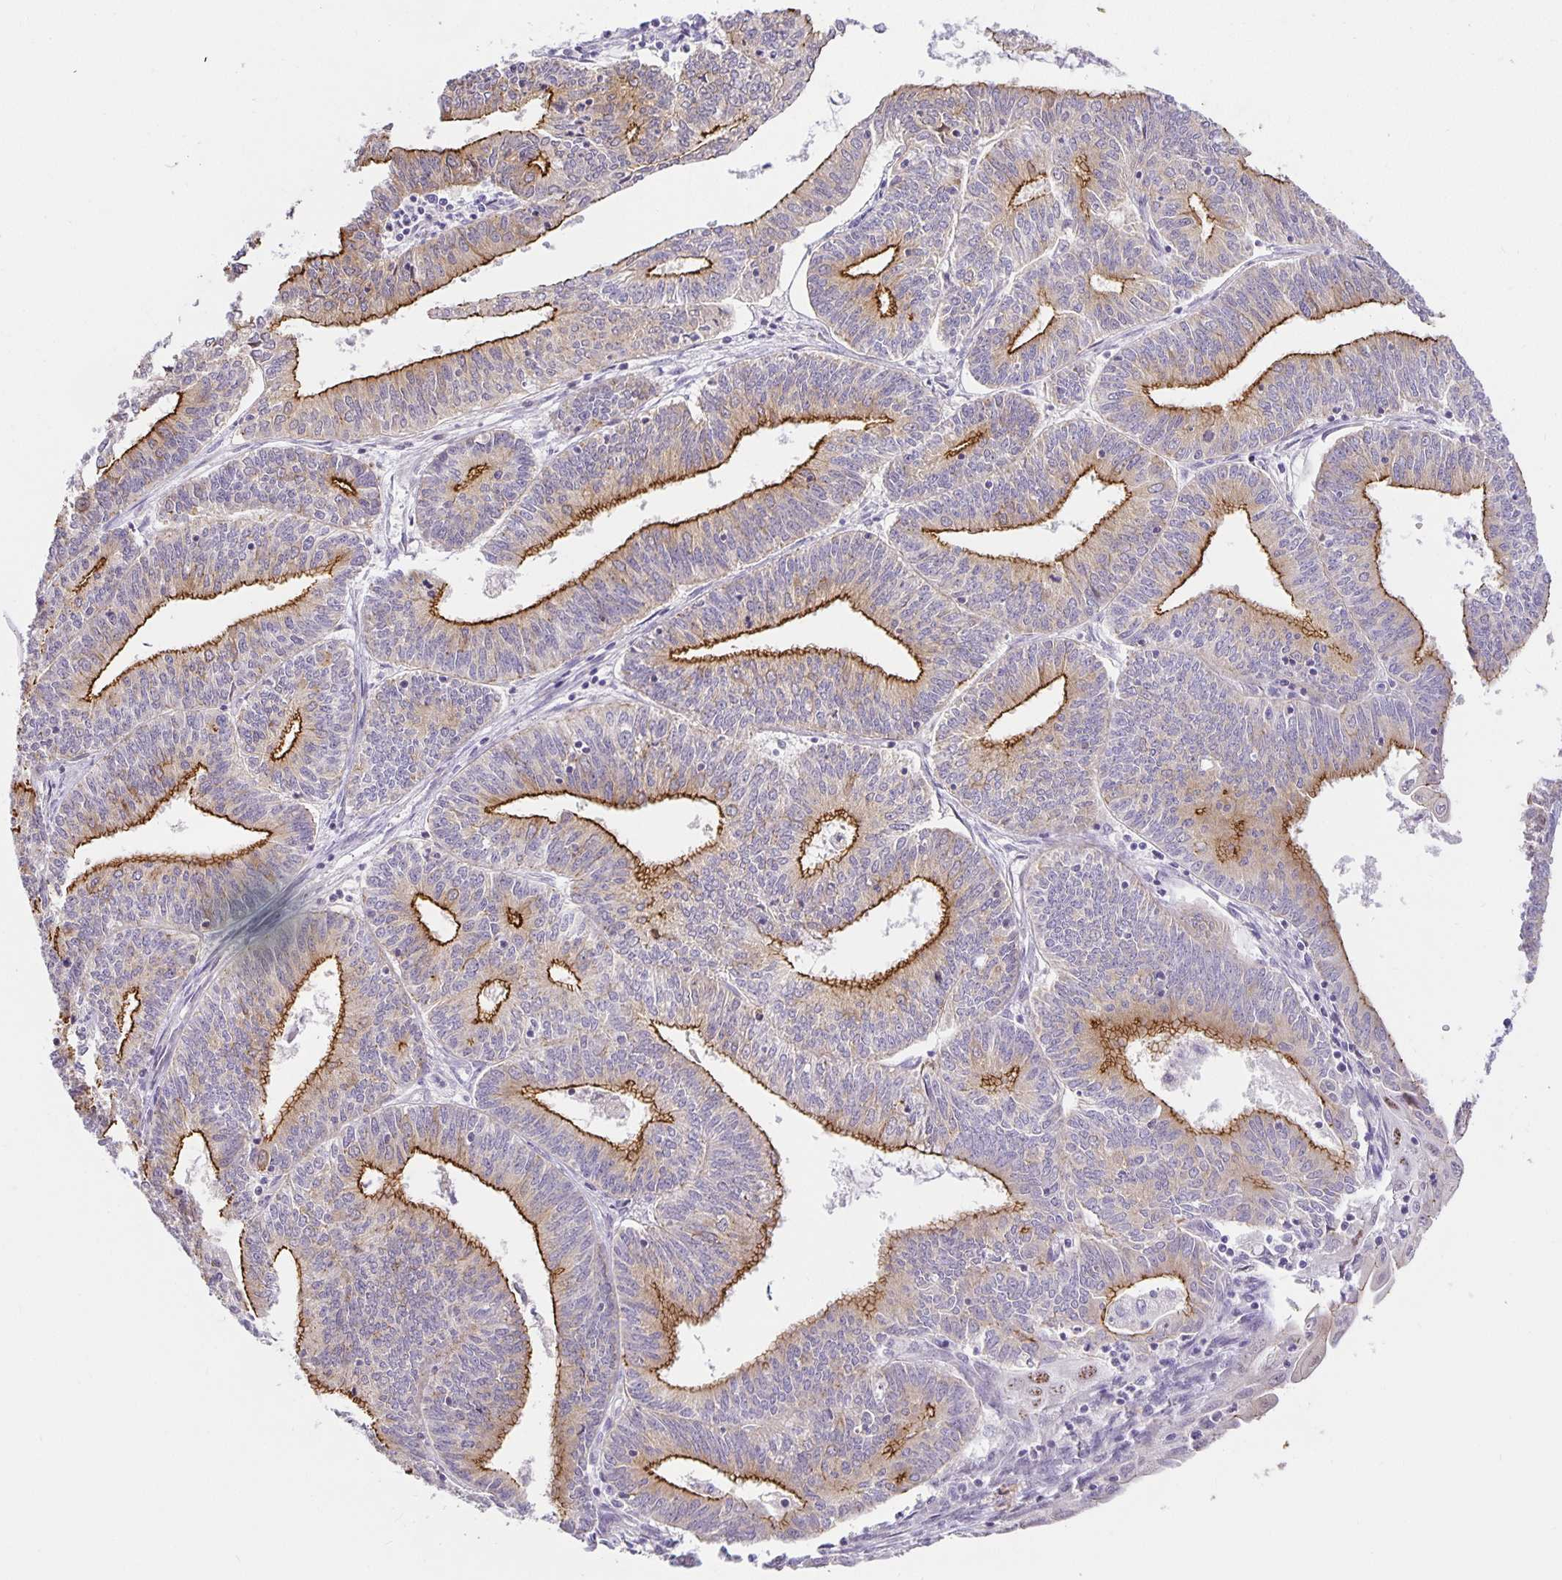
{"staining": {"intensity": "moderate", "quantity": "25%-75%", "location": "cytoplasmic/membranous"}, "tissue": "endometrial cancer", "cell_type": "Tumor cells", "image_type": "cancer", "snomed": [{"axis": "morphology", "description": "Adenocarcinoma, NOS"}, {"axis": "topography", "description": "Endometrium"}], "caption": "Moderate cytoplasmic/membranous positivity is appreciated in about 25%-75% of tumor cells in endometrial cancer (adenocarcinoma).", "gene": "TJP3", "patient": {"sex": "female", "age": 61}}